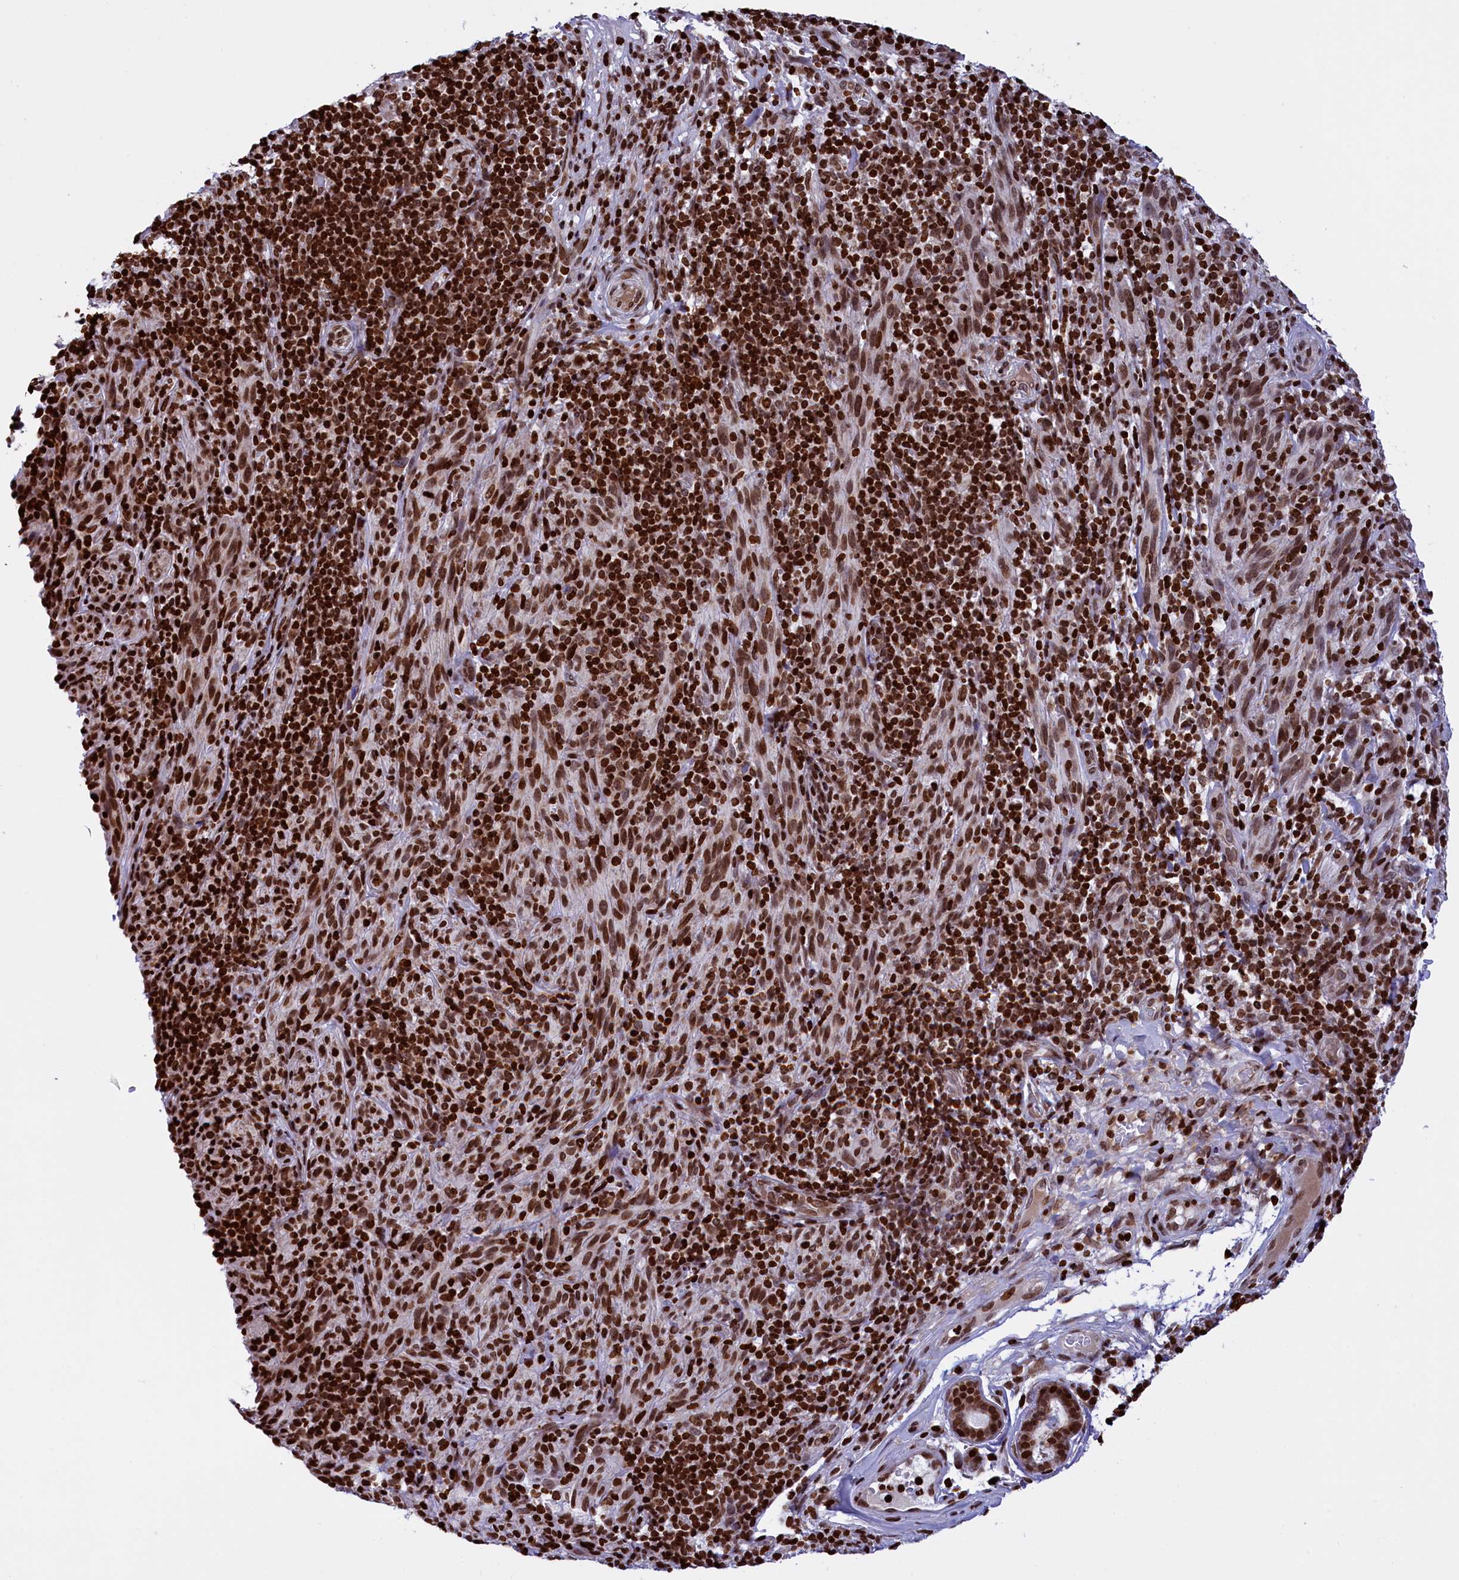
{"staining": {"intensity": "strong", "quantity": ">75%", "location": "nuclear"}, "tissue": "melanoma", "cell_type": "Tumor cells", "image_type": "cancer", "snomed": [{"axis": "morphology", "description": "Malignant melanoma, NOS"}, {"axis": "topography", "description": "Skin of head"}], "caption": "IHC (DAB) staining of malignant melanoma reveals strong nuclear protein positivity in approximately >75% of tumor cells.", "gene": "TIMM29", "patient": {"sex": "male", "age": 96}}